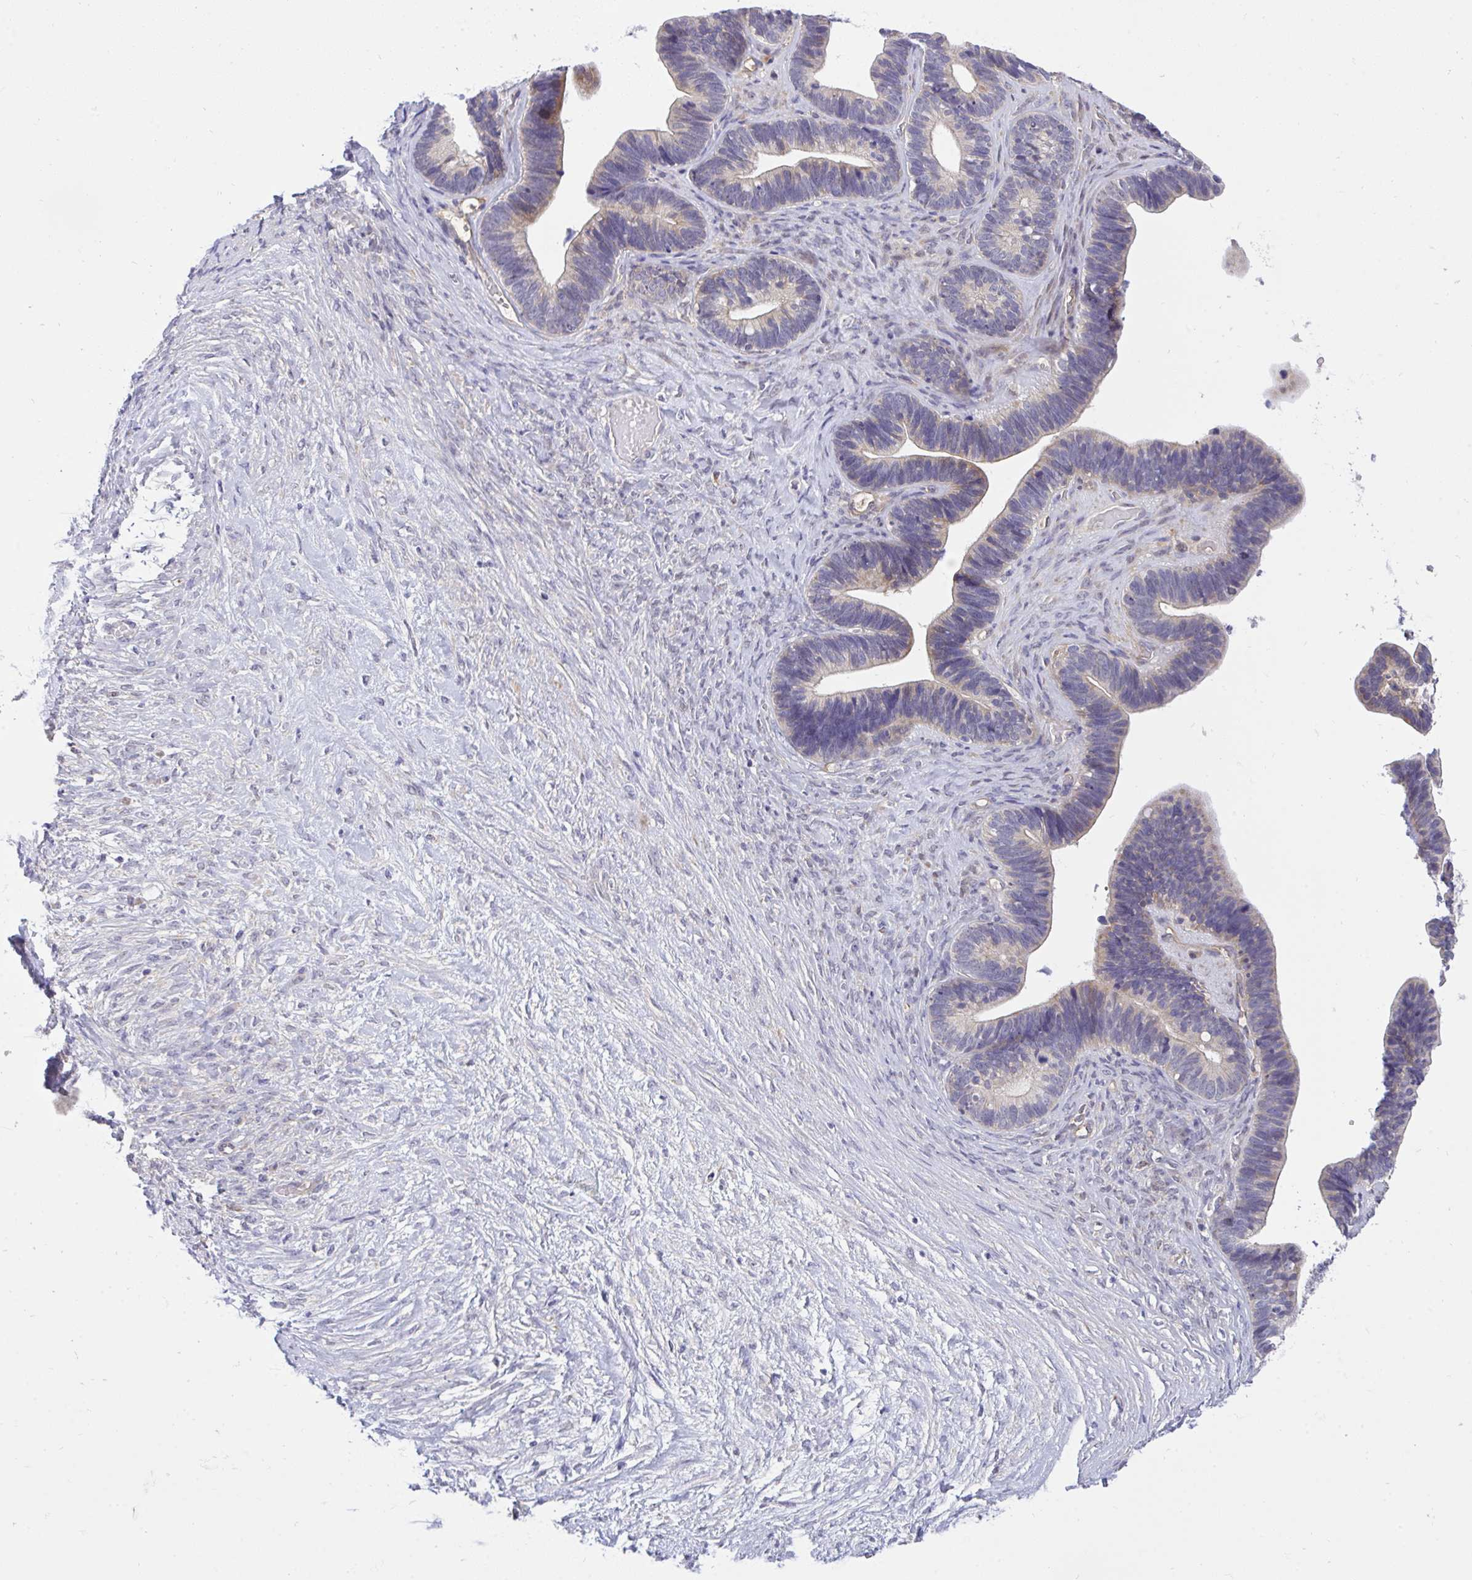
{"staining": {"intensity": "moderate", "quantity": "<25%", "location": "cytoplasmic/membranous"}, "tissue": "ovarian cancer", "cell_type": "Tumor cells", "image_type": "cancer", "snomed": [{"axis": "morphology", "description": "Cystadenocarcinoma, serous, NOS"}, {"axis": "topography", "description": "Ovary"}], "caption": "Protein staining exhibits moderate cytoplasmic/membranous staining in about <25% of tumor cells in ovarian serous cystadenocarcinoma.", "gene": "C19orf54", "patient": {"sex": "female", "age": 56}}